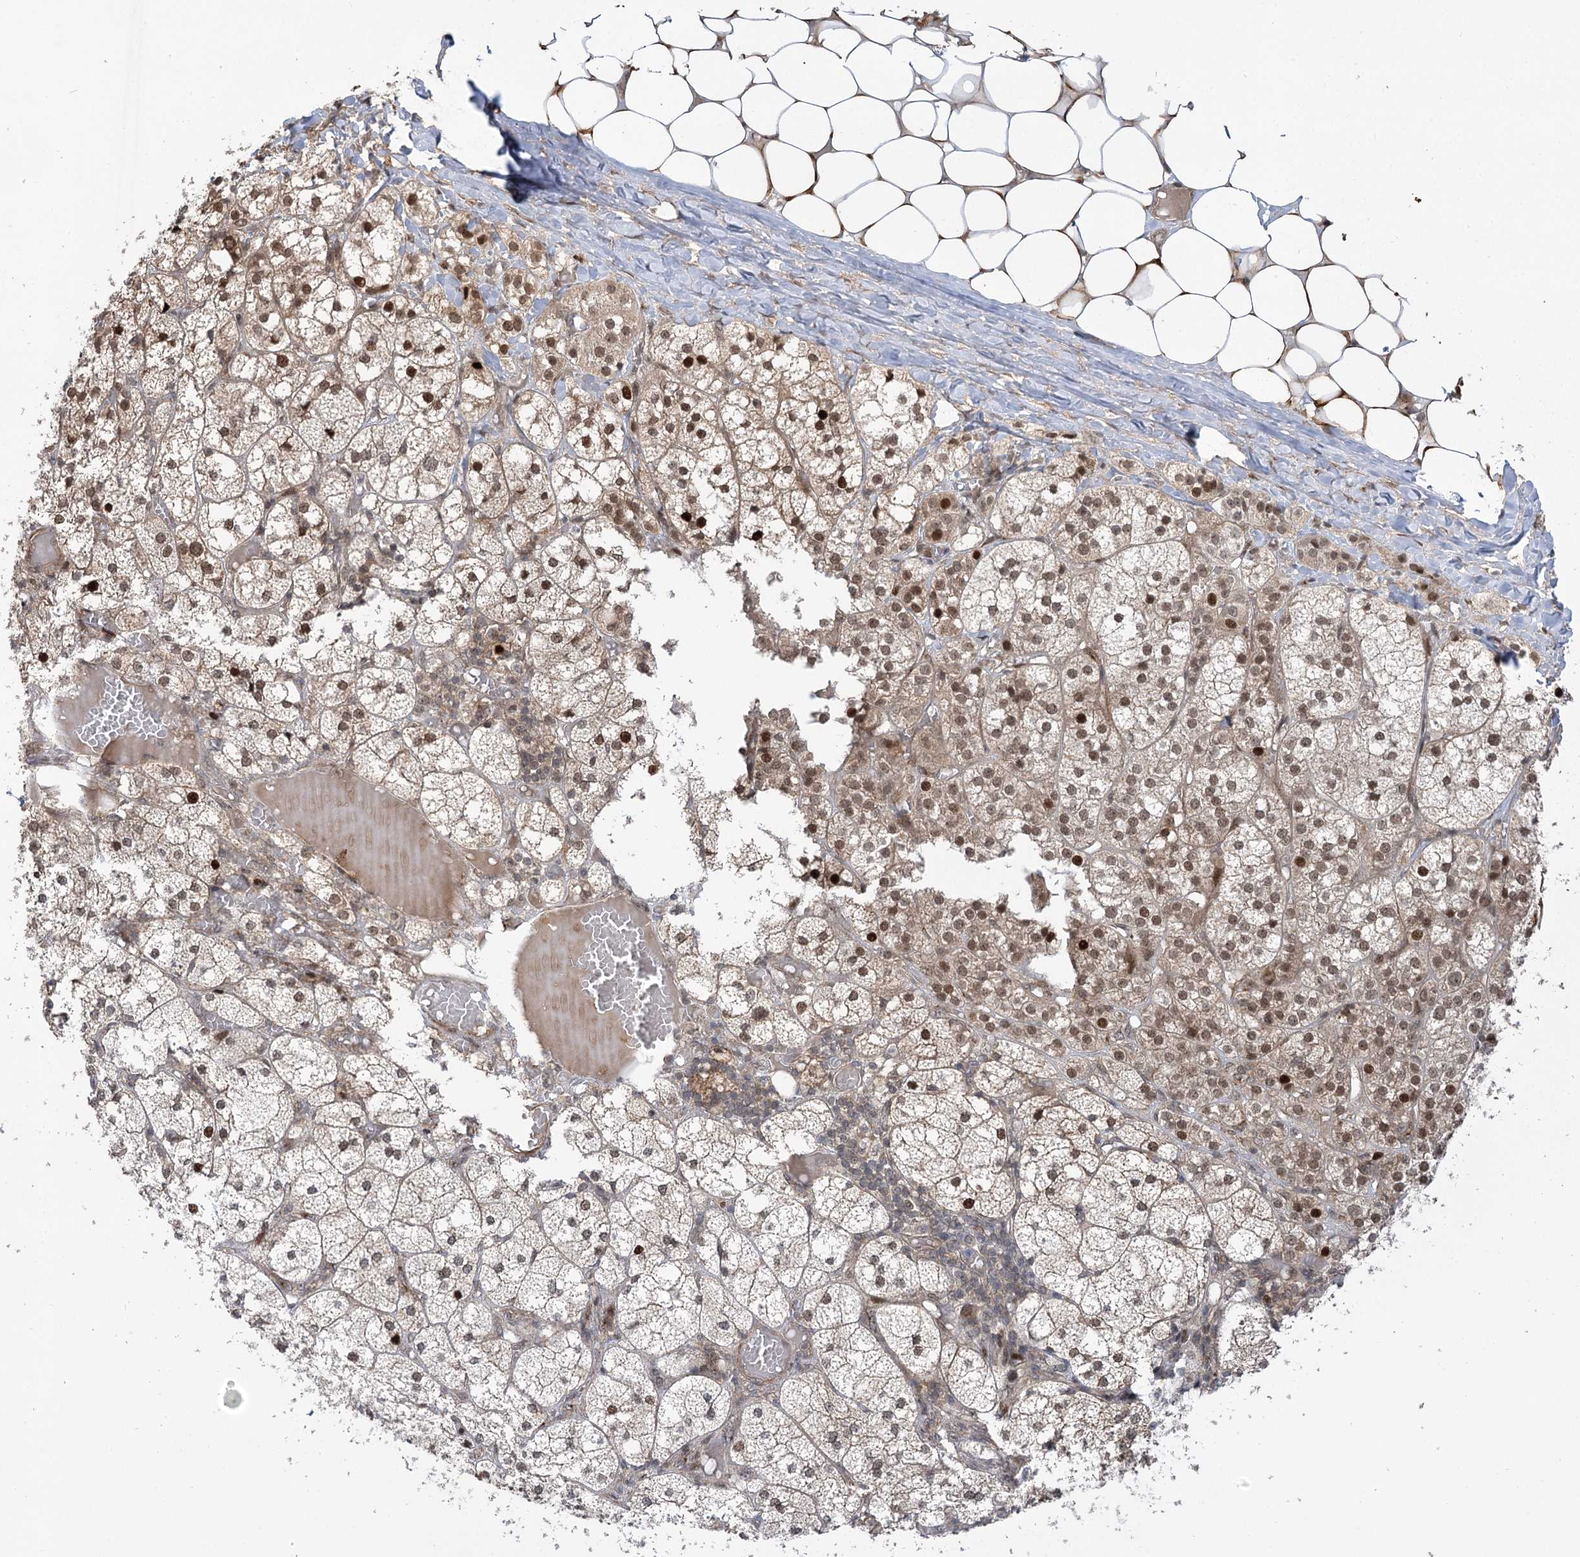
{"staining": {"intensity": "moderate", "quantity": "25%-75%", "location": "cytoplasmic/membranous,nuclear"}, "tissue": "adrenal gland", "cell_type": "Glandular cells", "image_type": "normal", "snomed": [{"axis": "morphology", "description": "Normal tissue, NOS"}, {"axis": "topography", "description": "Adrenal gland"}], "caption": "Glandular cells exhibit moderate cytoplasmic/membranous,nuclear expression in about 25%-75% of cells in normal adrenal gland. (DAB IHC with brightfield microscopy, high magnification).", "gene": "HELQ", "patient": {"sex": "female", "age": 61}}